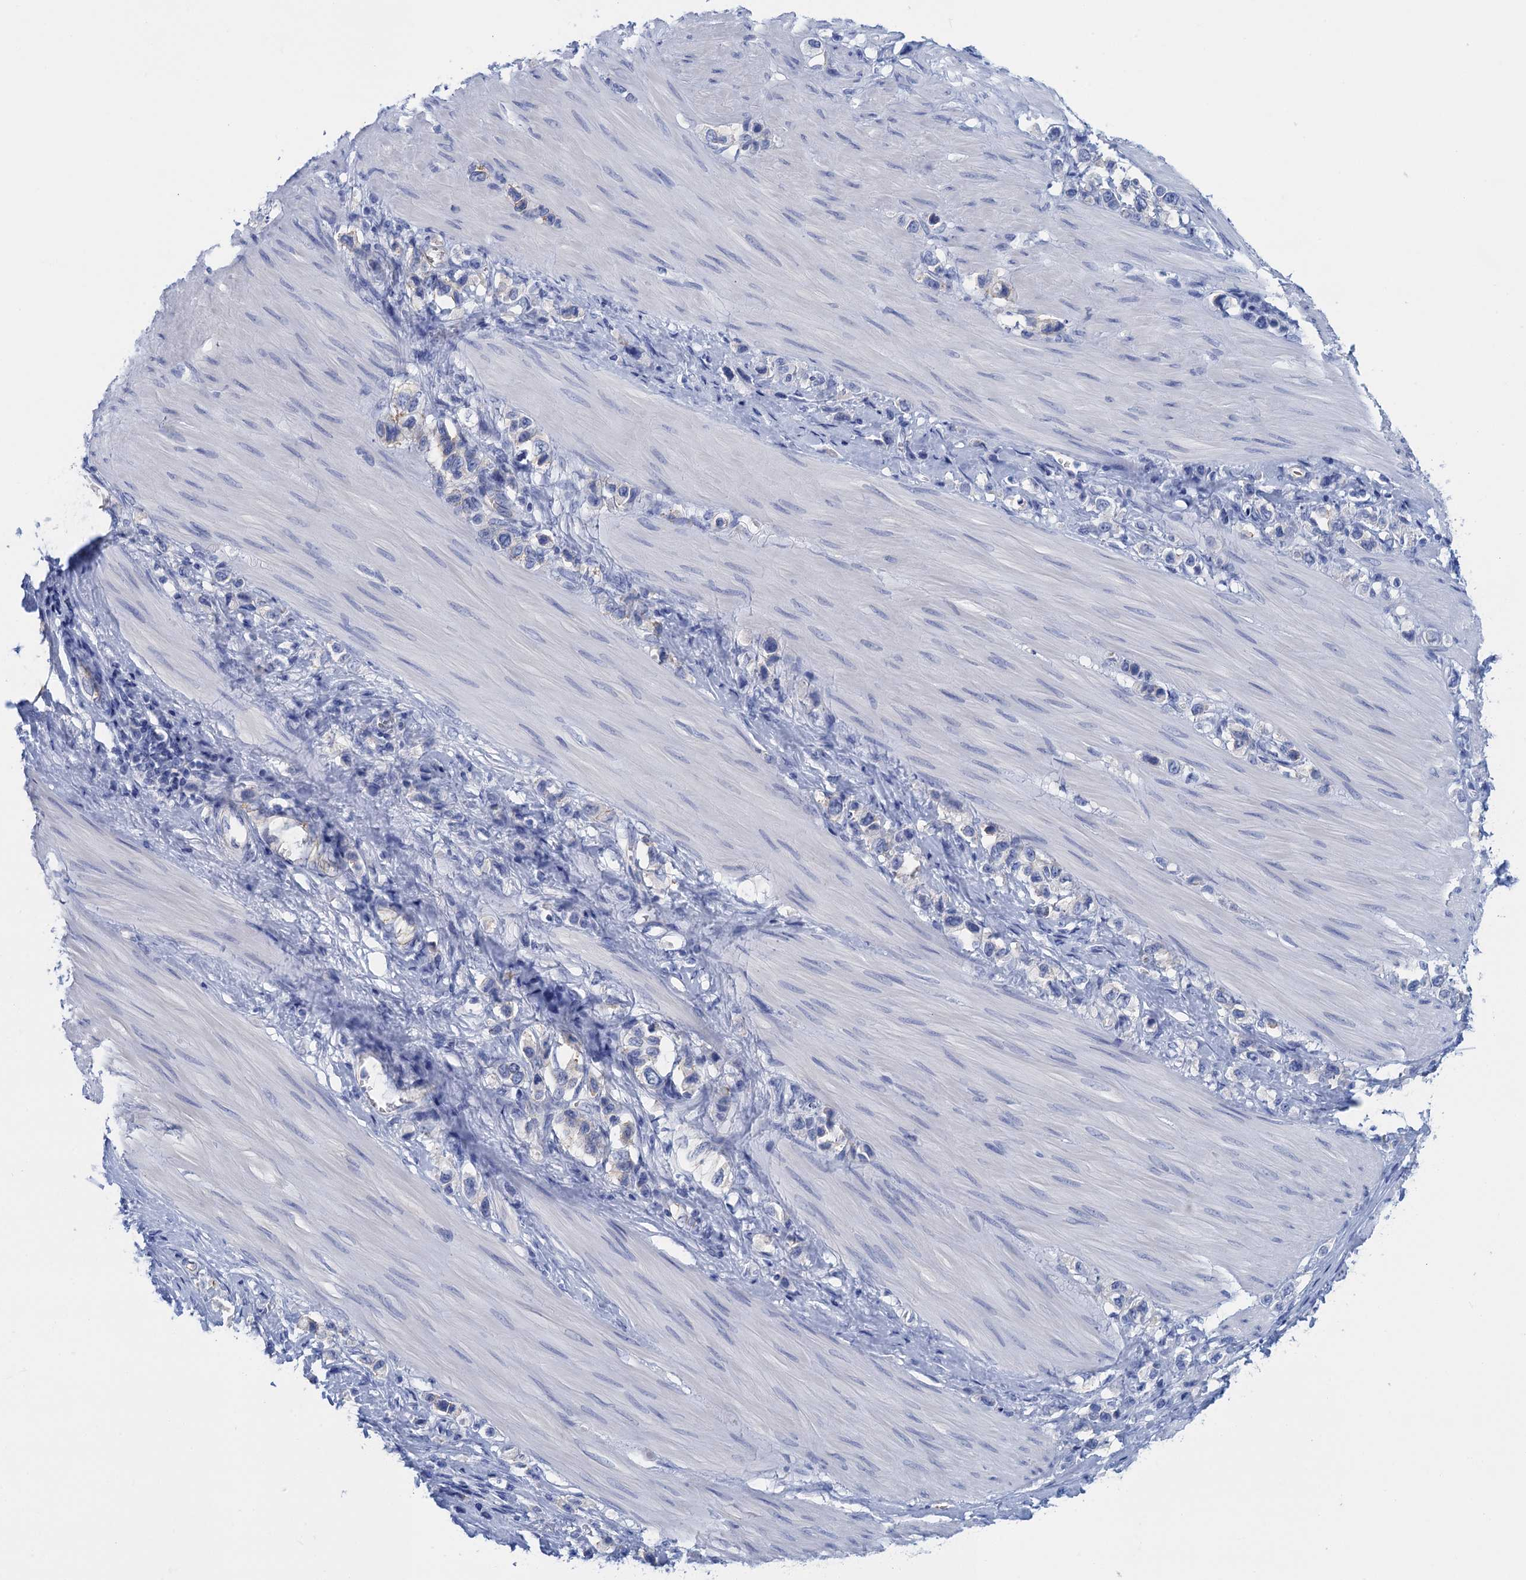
{"staining": {"intensity": "negative", "quantity": "none", "location": "none"}, "tissue": "stomach cancer", "cell_type": "Tumor cells", "image_type": "cancer", "snomed": [{"axis": "morphology", "description": "Adenocarcinoma, NOS"}, {"axis": "topography", "description": "Stomach"}], "caption": "Immunohistochemistry (IHC) histopathology image of neoplastic tissue: human adenocarcinoma (stomach) stained with DAB exhibits no significant protein positivity in tumor cells.", "gene": "CALML5", "patient": {"sex": "female", "age": 65}}